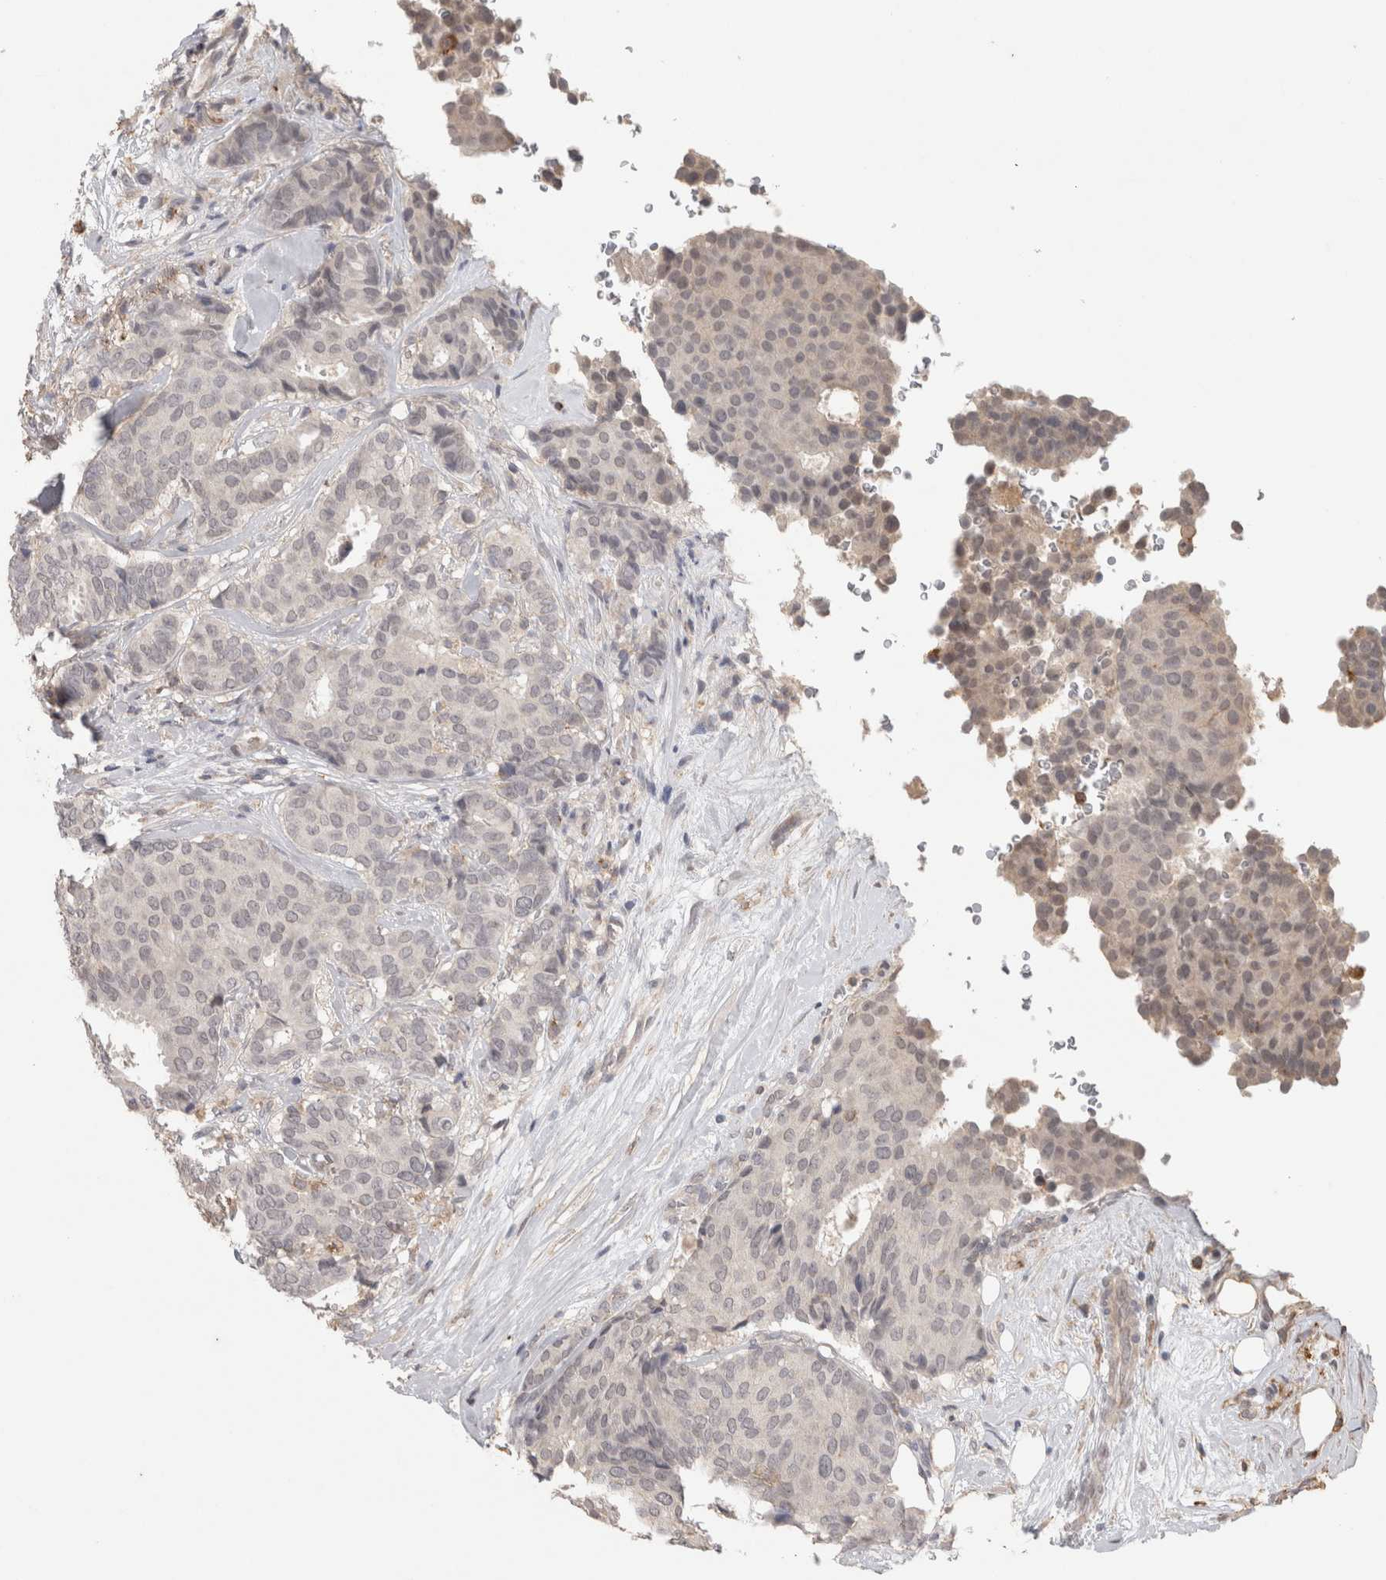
{"staining": {"intensity": "negative", "quantity": "none", "location": "none"}, "tissue": "breast cancer", "cell_type": "Tumor cells", "image_type": "cancer", "snomed": [{"axis": "morphology", "description": "Duct carcinoma"}, {"axis": "topography", "description": "Breast"}], "caption": "The micrograph displays no significant positivity in tumor cells of breast intraductal carcinoma.", "gene": "HAVCR2", "patient": {"sex": "female", "age": 75}}